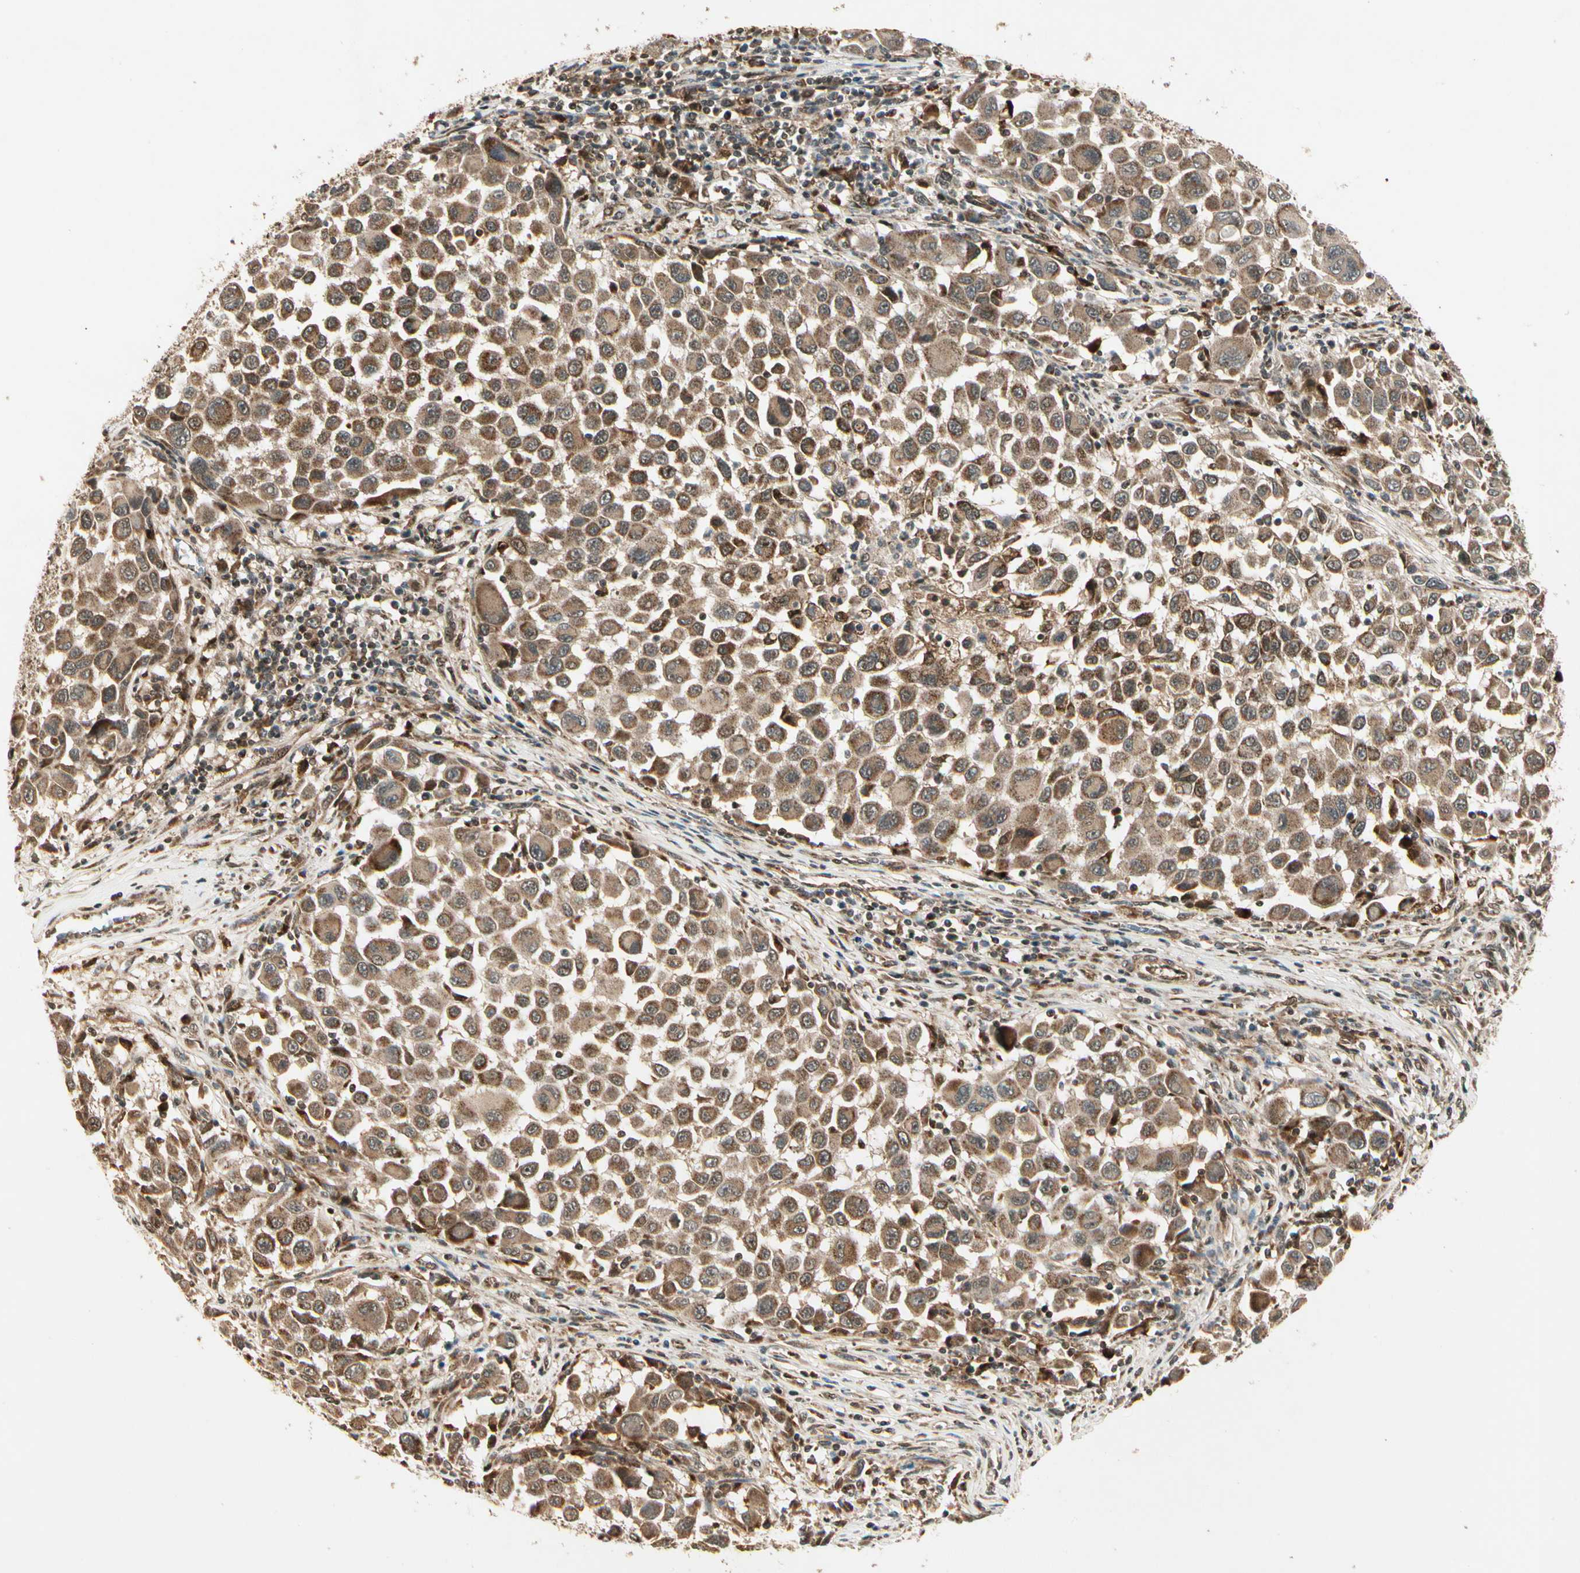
{"staining": {"intensity": "moderate", "quantity": ">75%", "location": "cytoplasmic/membranous"}, "tissue": "melanoma", "cell_type": "Tumor cells", "image_type": "cancer", "snomed": [{"axis": "morphology", "description": "Malignant melanoma, Metastatic site"}, {"axis": "topography", "description": "Lymph node"}], "caption": "High-magnification brightfield microscopy of malignant melanoma (metastatic site) stained with DAB (brown) and counterstained with hematoxylin (blue). tumor cells exhibit moderate cytoplasmic/membranous staining is identified in approximately>75% of cells. The staining was performed using DAB to visualize the protein expression in brown, while the nuclei were stained in blue with hematoxylin (Magnification: 20x).", "gene": "GLUL", "patient": {"sex": "male", "age": 61}}